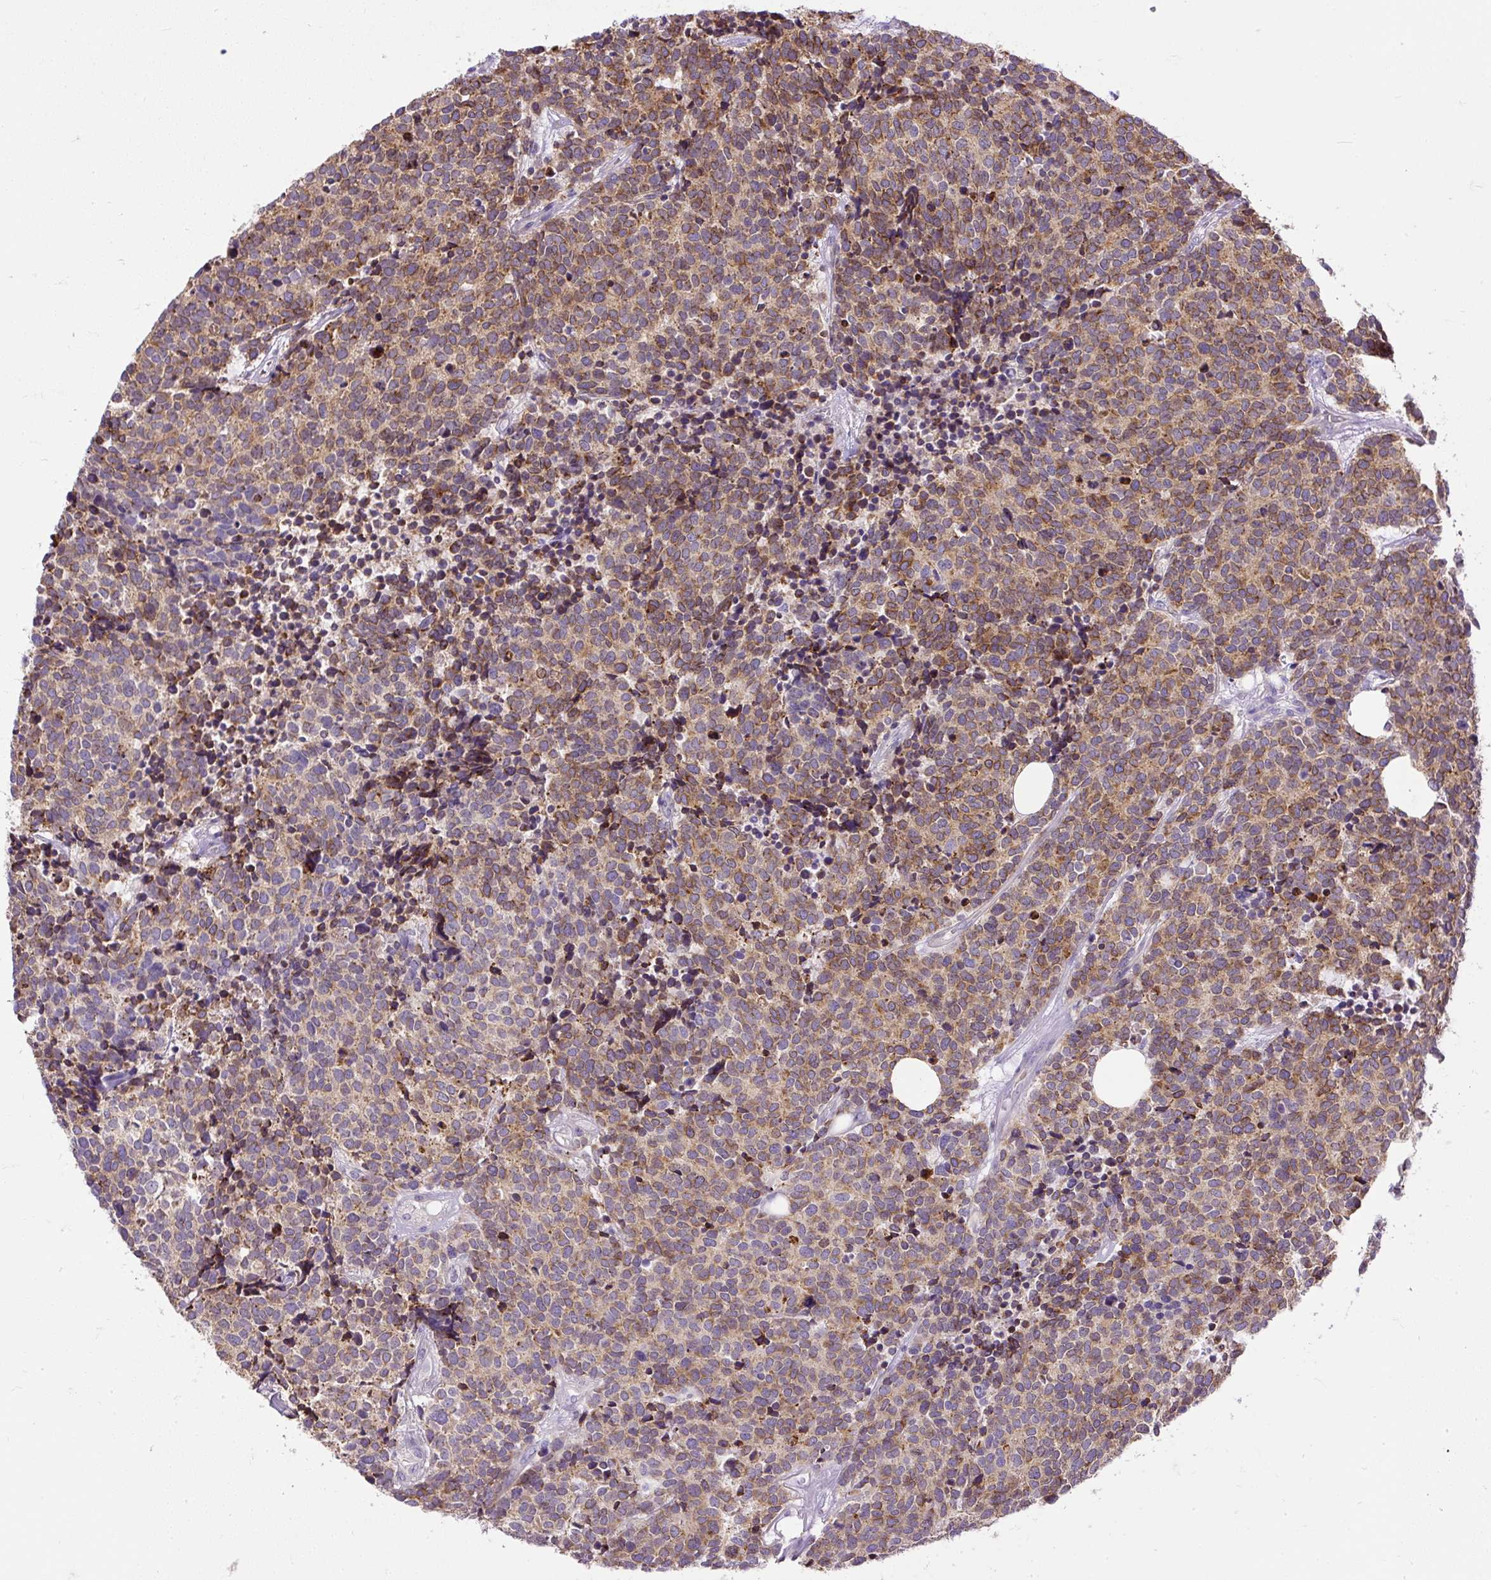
{"staining": {"intensity": "moderate", "quantity": "25%-75%", "location": "cytoplasmic/membranous"}, "tissue": "carcinoid", "cell_type": "Tumor cells", "image_type": "cancer", "snomed": [{"axis": "morphology", "description": "Carcinoid, malignant, NOS"}, {"axis": "topography", "description": "Skin"}], "caption": "Protein expression analysis of carcinoid (malignant) displays moderate cytoplasmic/membranous staining in about 25%-75% of tumor cells.", "gene": "CFAP47", "patient": {"sex": "female", "age": 79}}